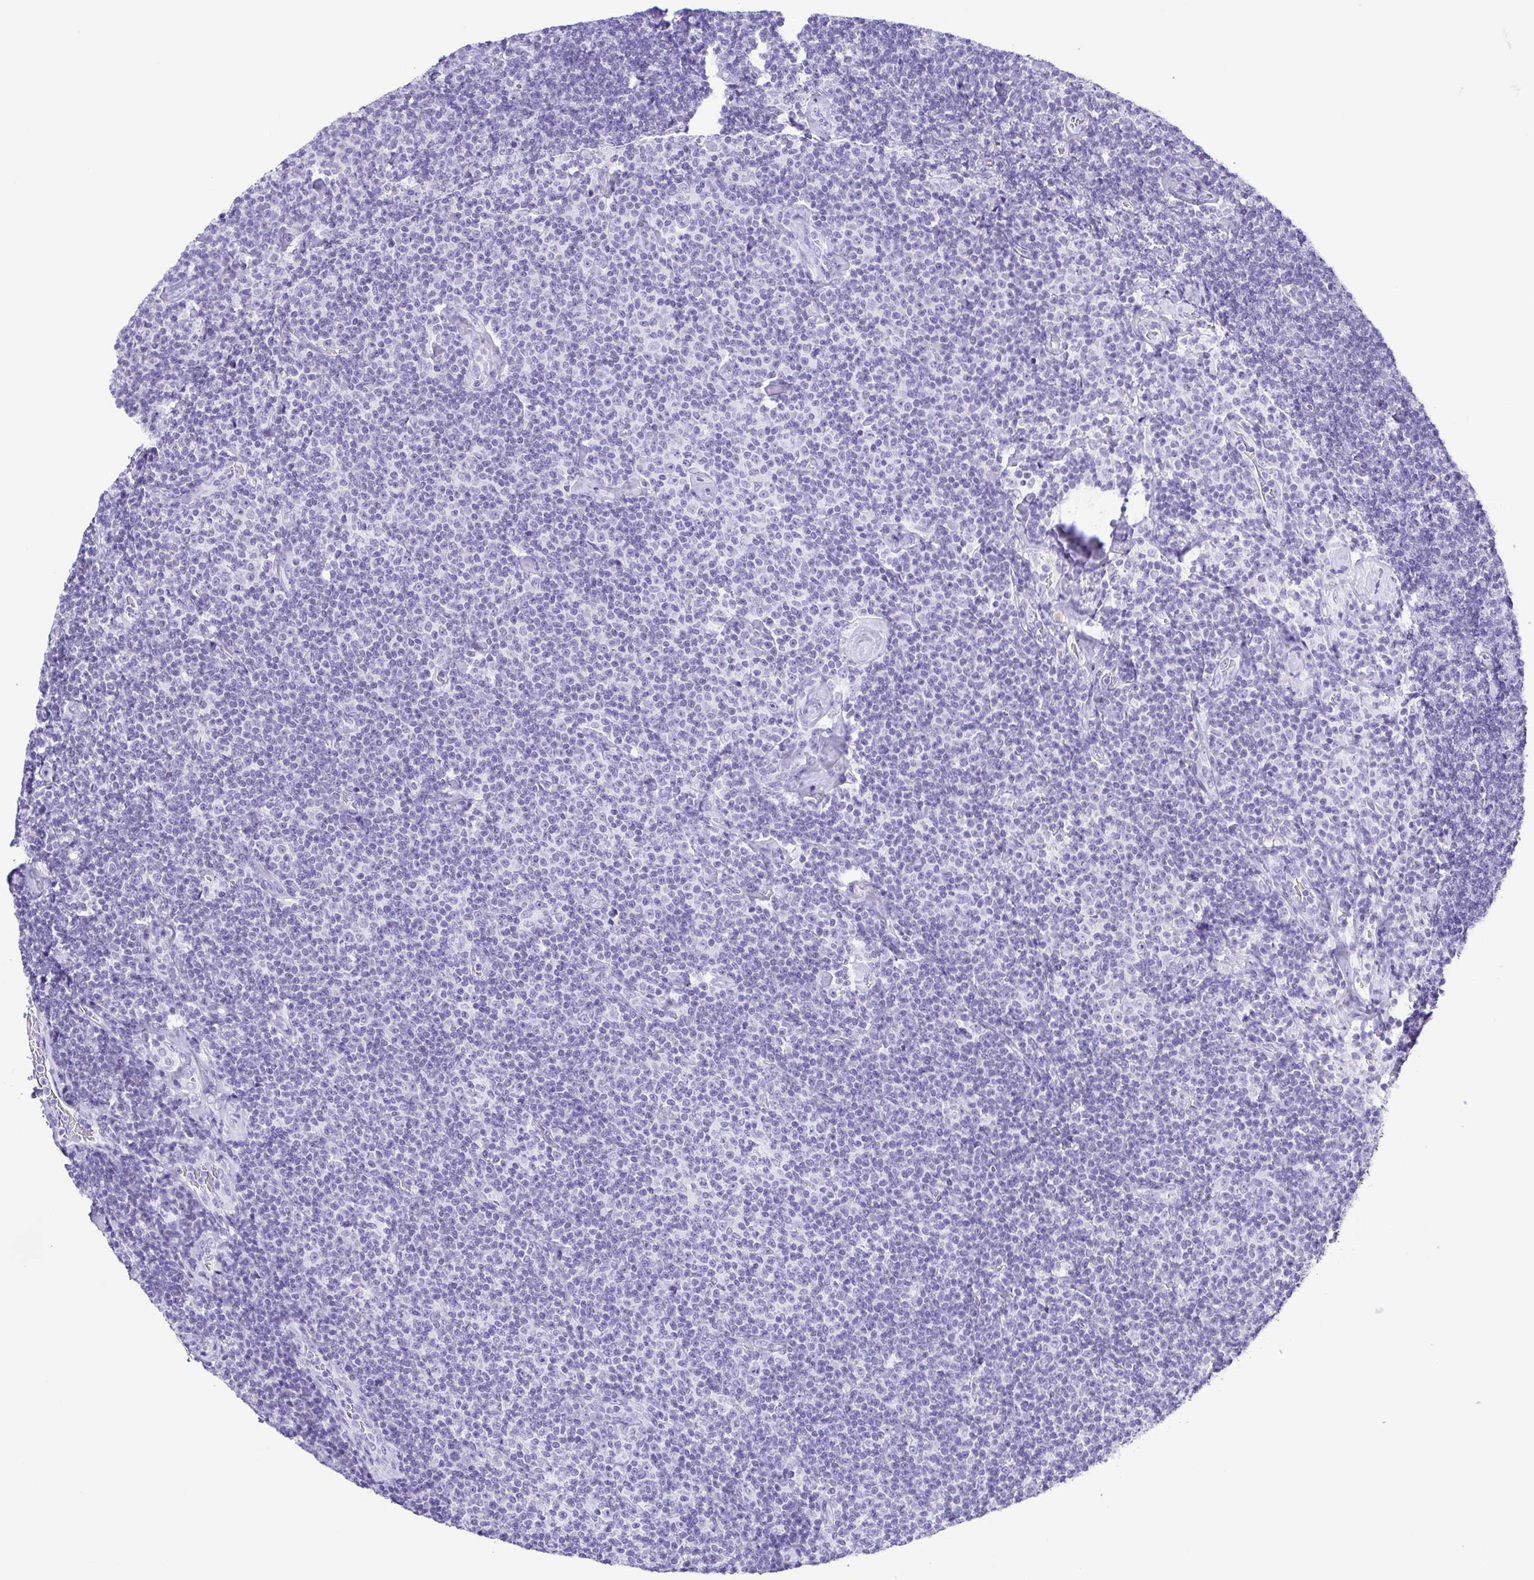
{"staining": {"intensity": "negative", "quantity": "none", "location": "none"}, "tissue": "lymphoma", "cell_type": "Tumor cells", "image_type": "cancer", "snomed": [{"axis": "morphology", "description": "Malignant lymphoma, non-Hodgkin's type, Low grade"}, {"axis": "topography", "description": "Lymph node"}], "caption": "There is no significant expression in tumor cells of lymphoma.", "gene": "PAK3", "patient": {"sex": "male", "age": 81}}